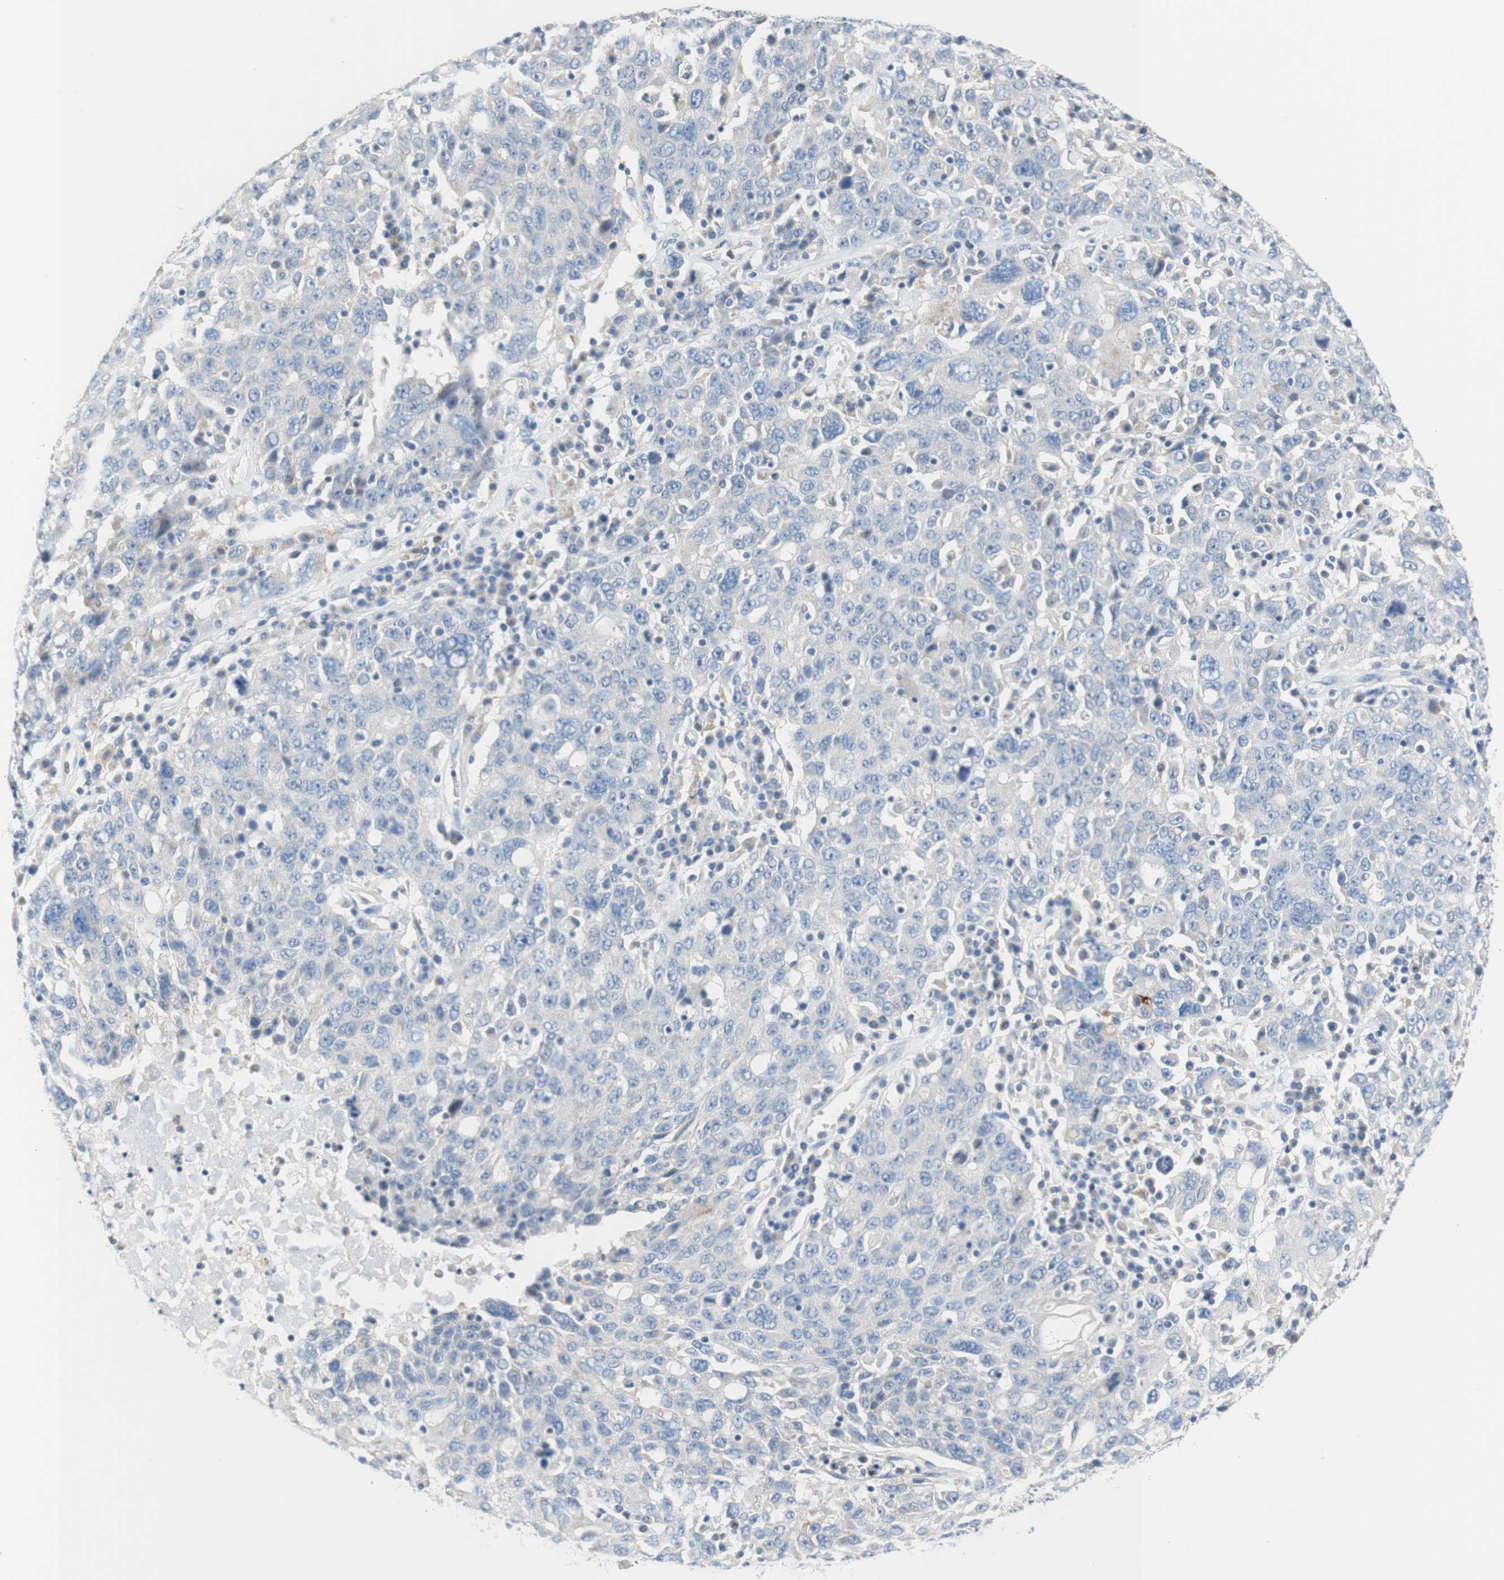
{"staining": {"intensity": "negative", "quantity": "none", "location": "none"}, "tissue": "ovarian cancer", "cell_type": "Tumor cells", "image_type": "cancer", "snomed": [{"axis": "morphology", "description": "Carcinoma, endometroid"}, {"axis": "topography", "description": "Ovary"}], "caption": "Immunohistochemical staining of ovarian cancer exhibits no significant staining in tumor cells.", "gene": "F3", "patient": {"sex": "female", "age": 62}}